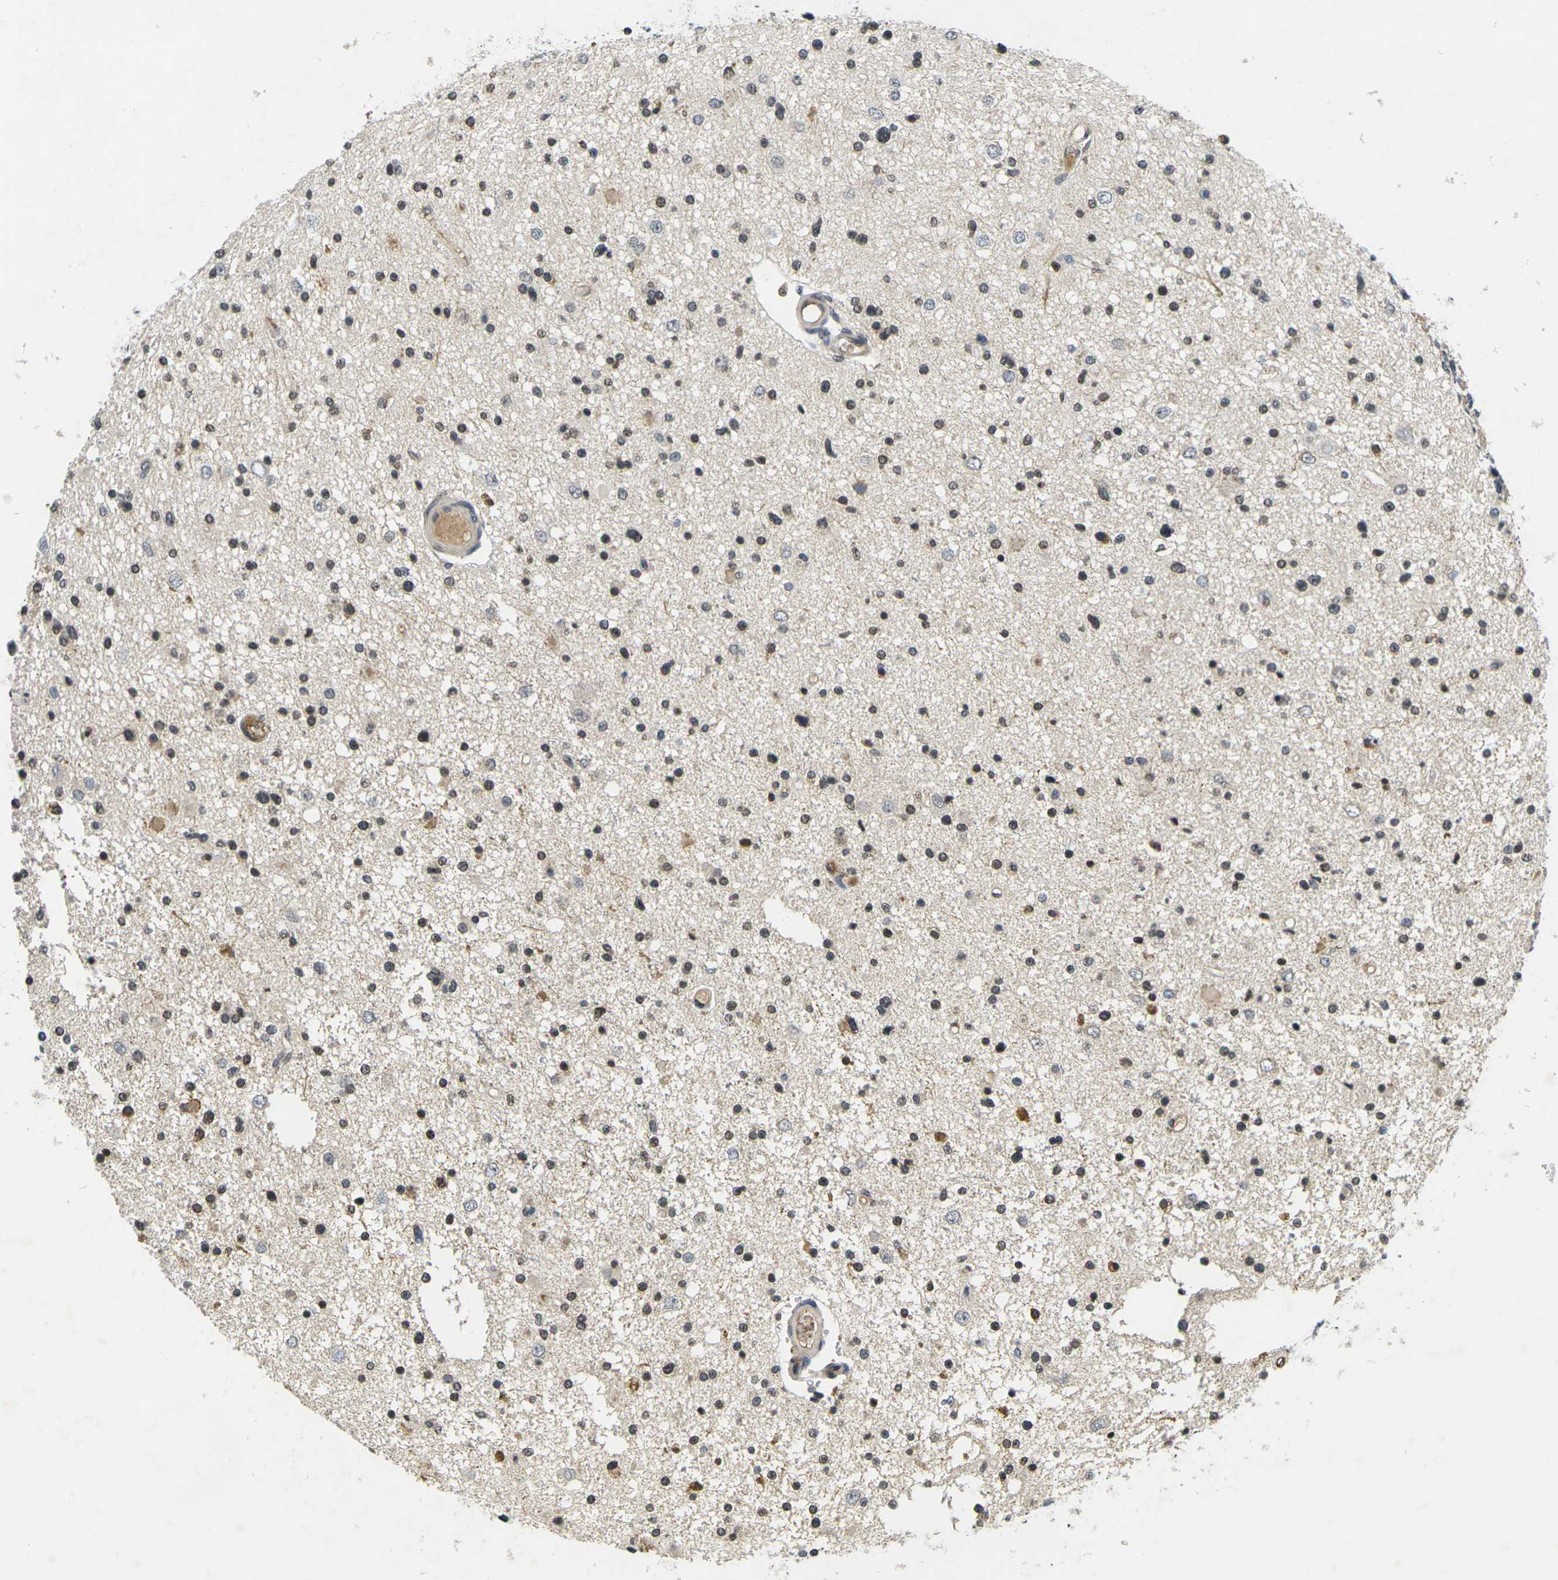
{"staining": {"intensity": "negative", "quantity": "none", "location": "none"}, "tissue": "glioma", "cell_type": "Tumor cells", "image_type": "cancer", "snomed": [{"axis": "morphology", "description": "Glioma, malignant, High grade"}, {"axis": "topography", "description": "Brain"}], "caption": "IHC image of neoplastic tissue: glioma stained with DAB exhibits no significant protein expression in tumor cells. (Immunohistochemistry, brightfield microscopy, high magnification).", "gene": "C1QC", "patient": {"sex": "male", "age": 33}}